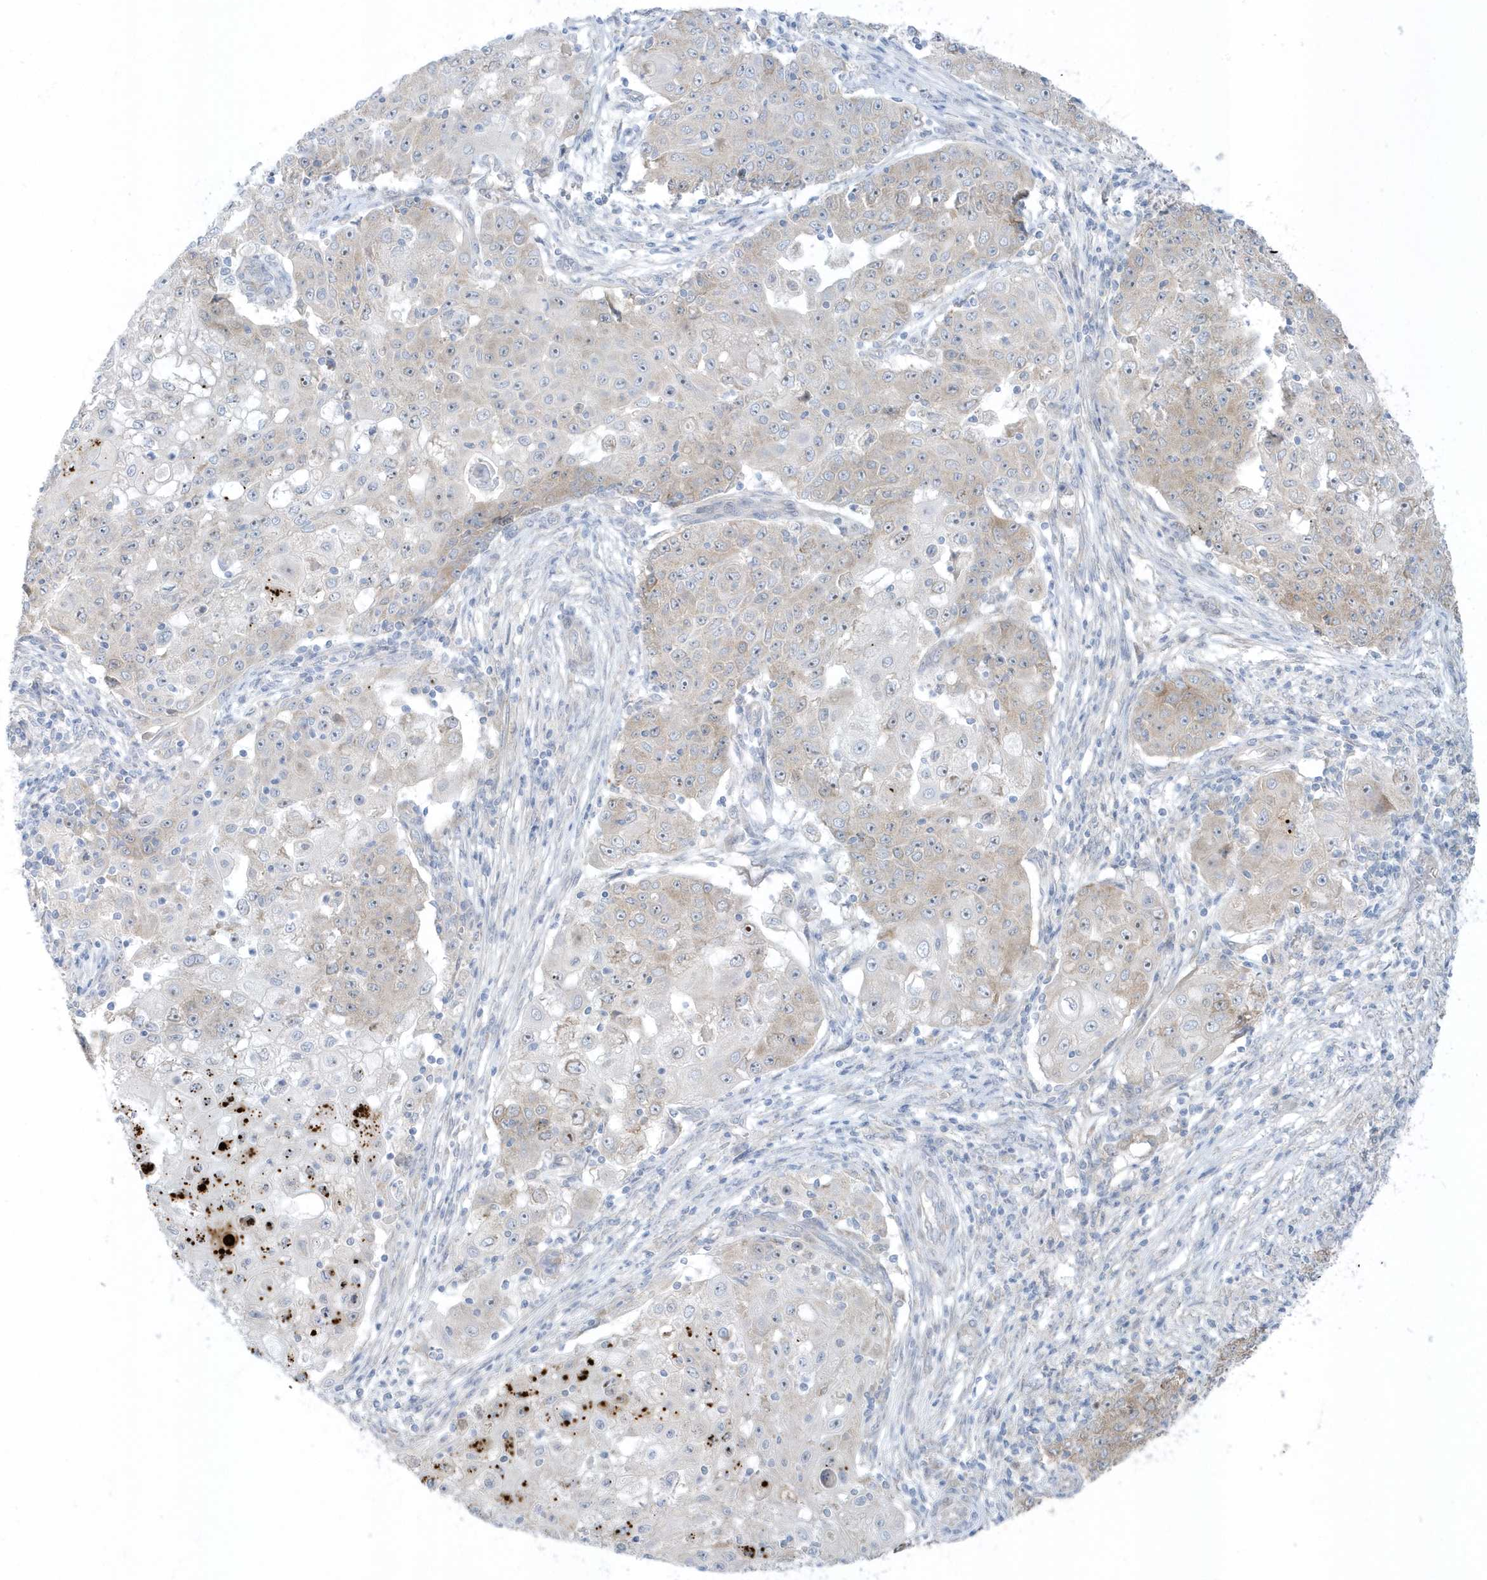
{"staining": {"intensity": "weak", "quantity": "<25%", "location": "cytoplasmic/membranous"}, "tissue": "ovarian cancer", "cell_type": "Tumor cells", "image_type": "cancer", "snomed": [{"axis": "morphology", "description": "Carcinoma, endometroid"}, {"axis": "topography", "description": "Ovary"}], "caption": "IHC image of neoplastic tissue: endometroid carcinoma (ovarian) stained with DAB (3,3'-diaminobenzidine) reveals no significant protein staining in tumor cells.", "gene": "SCN3A", "patient": {"sex": "female", "age": 42}}